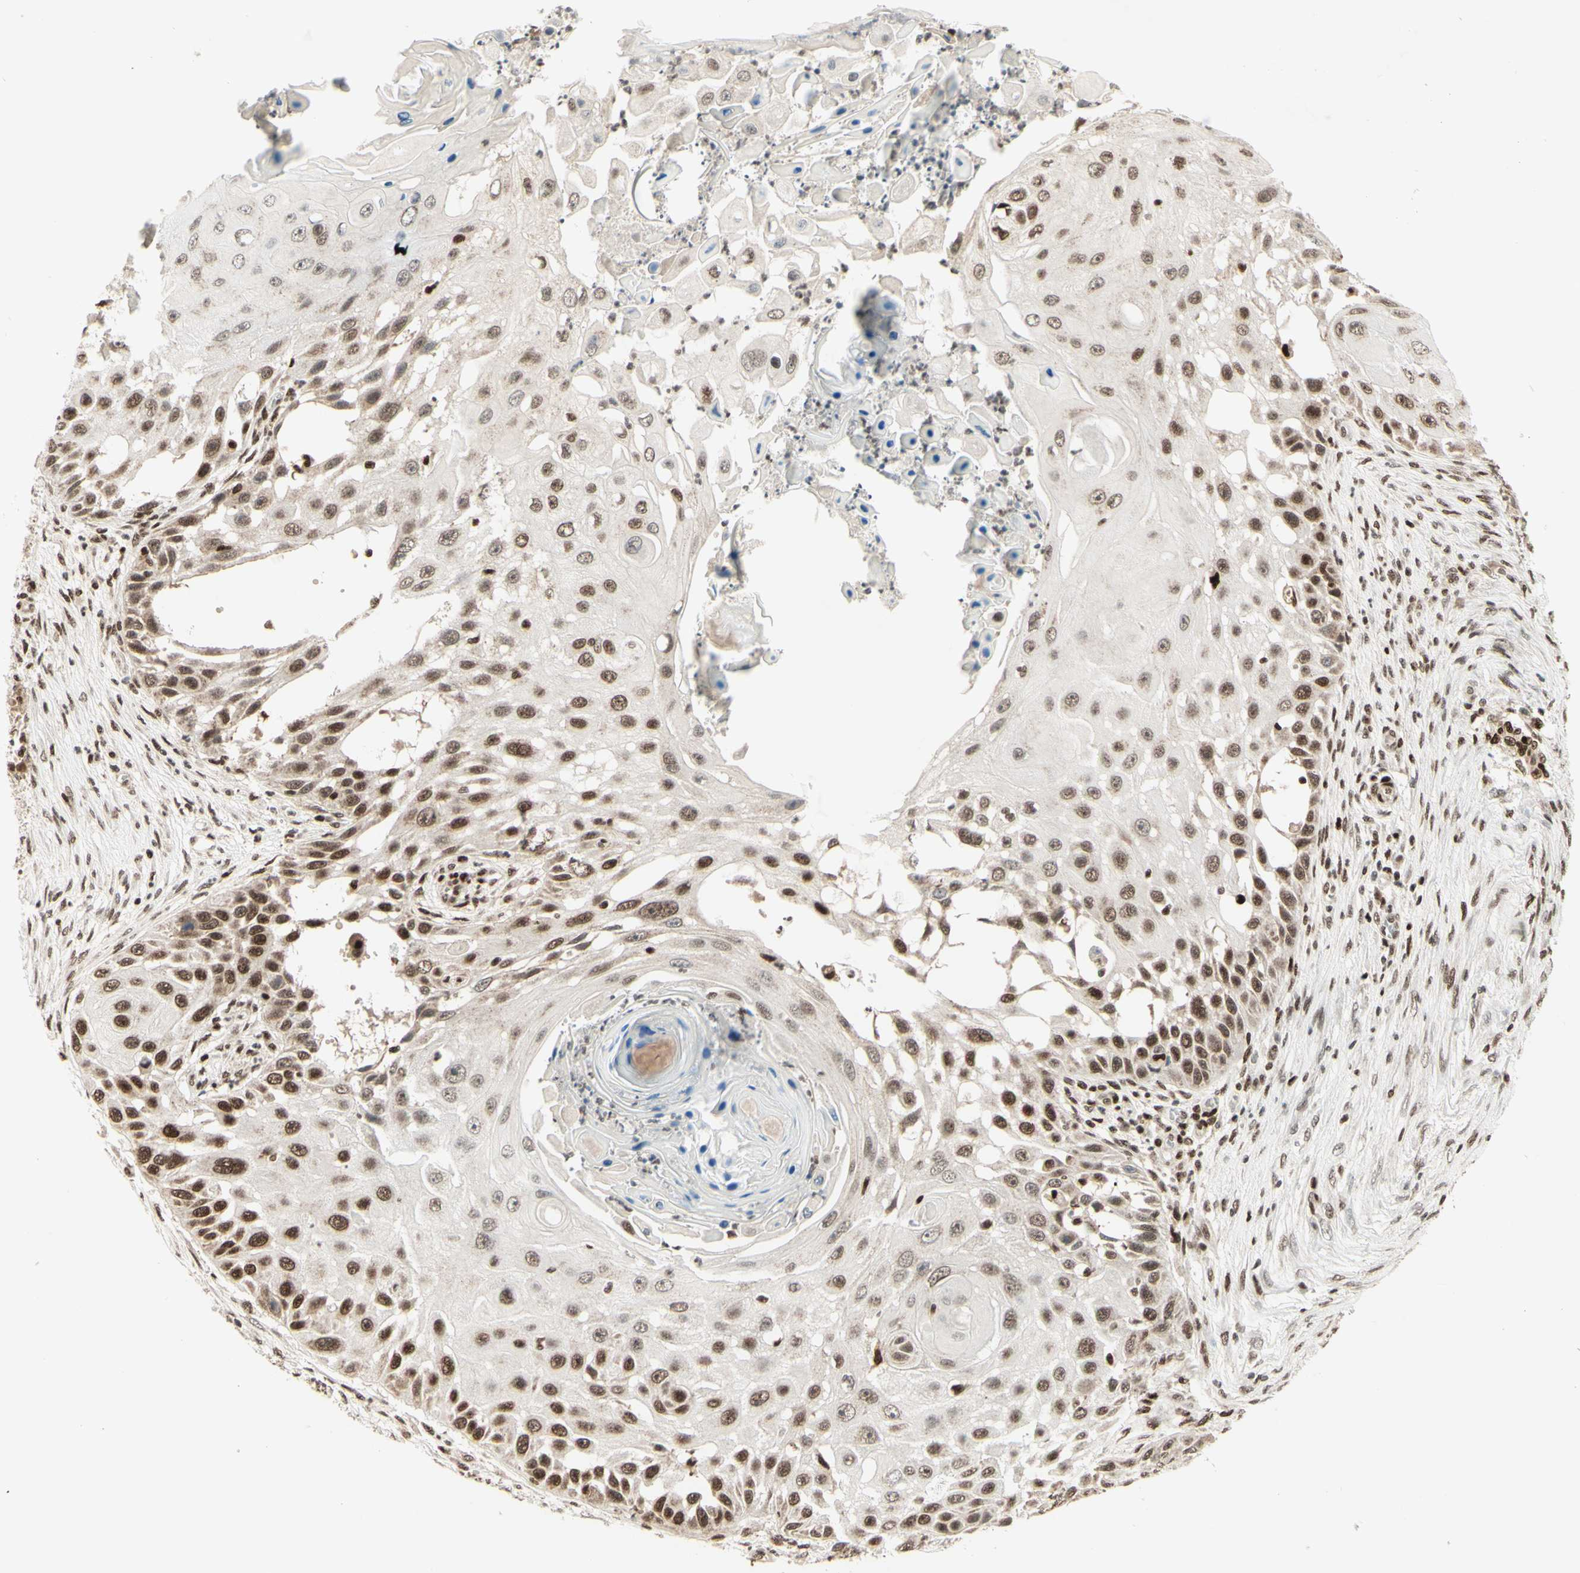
{"staining": {"intensity": "moderate", "quantity": ">75%", "location": "nuclear"}, "tissue": "skin cancer", "cell_type": "Tumor cells", "image_type": "cancer", "snomed": [{"axis": "morphology", "description": "Squamous cell carcinoma, NOS"}, {"axis": "topography", "description": "Skin"}], "caption": "Skin cancer stained with a brown dye demonstrates moderate nuclear positive staining in about >75% of tumor cells.", "gene": "NR3C1", "patient": {"sex": "female", "age": 44}}